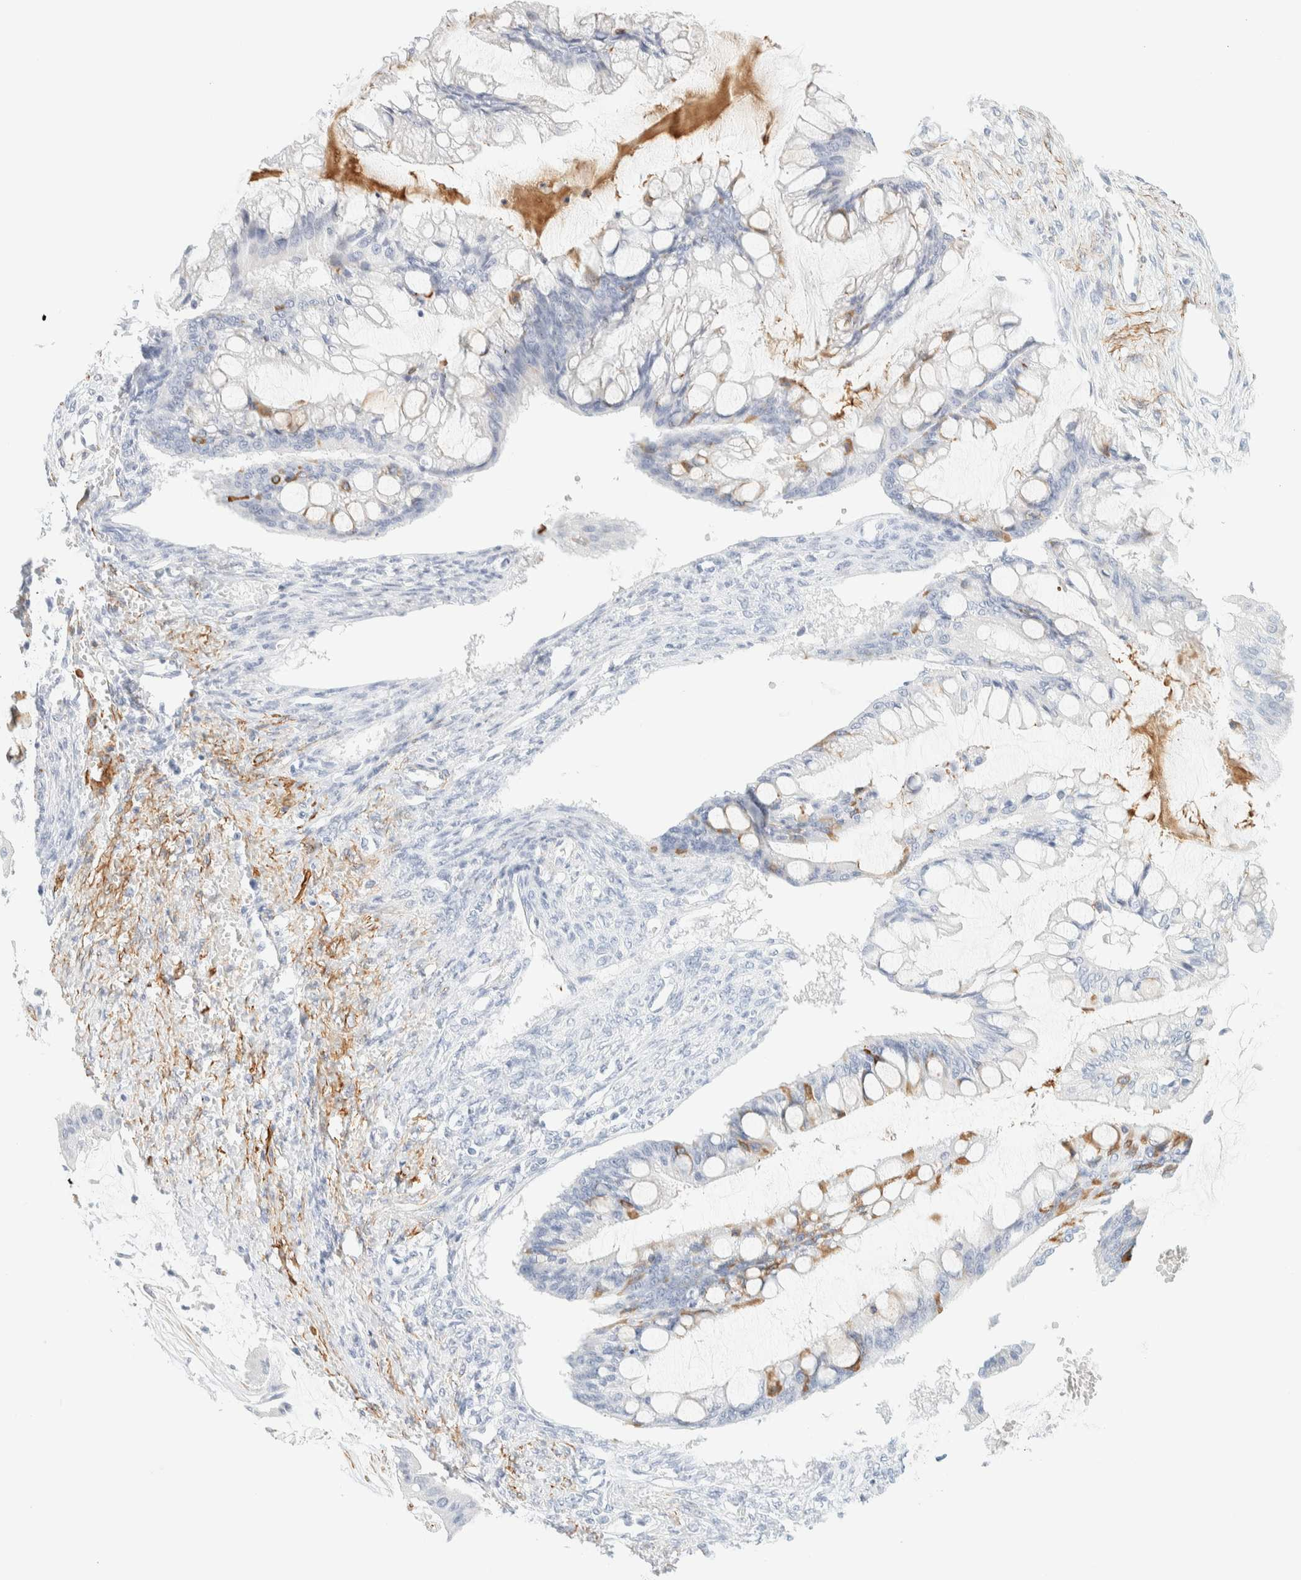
{"staining": {"intensity": "moderate", "quantity": "<25%", "location": "cytoplasmic/membranous"}, "tissue": "ovarian cancer", "cell_type": "Tumor cells", "image_type": "cancer", "snomed": [{"axis": "morphology", "description": "Cystadenocarcinoma, mucinous, NOS"}, {"axis": "topography", "description": "Ovary"}], "caption": "Immunohistochemistry histopathology image of ovarian cancer stained for a protein (brown), which exhibits low levels of moderate cytoplasmic/membranous staining in approximately <25% of tumor cells.", "gene": "AFMID", "patient": {"sex": "female", "age": 73}}